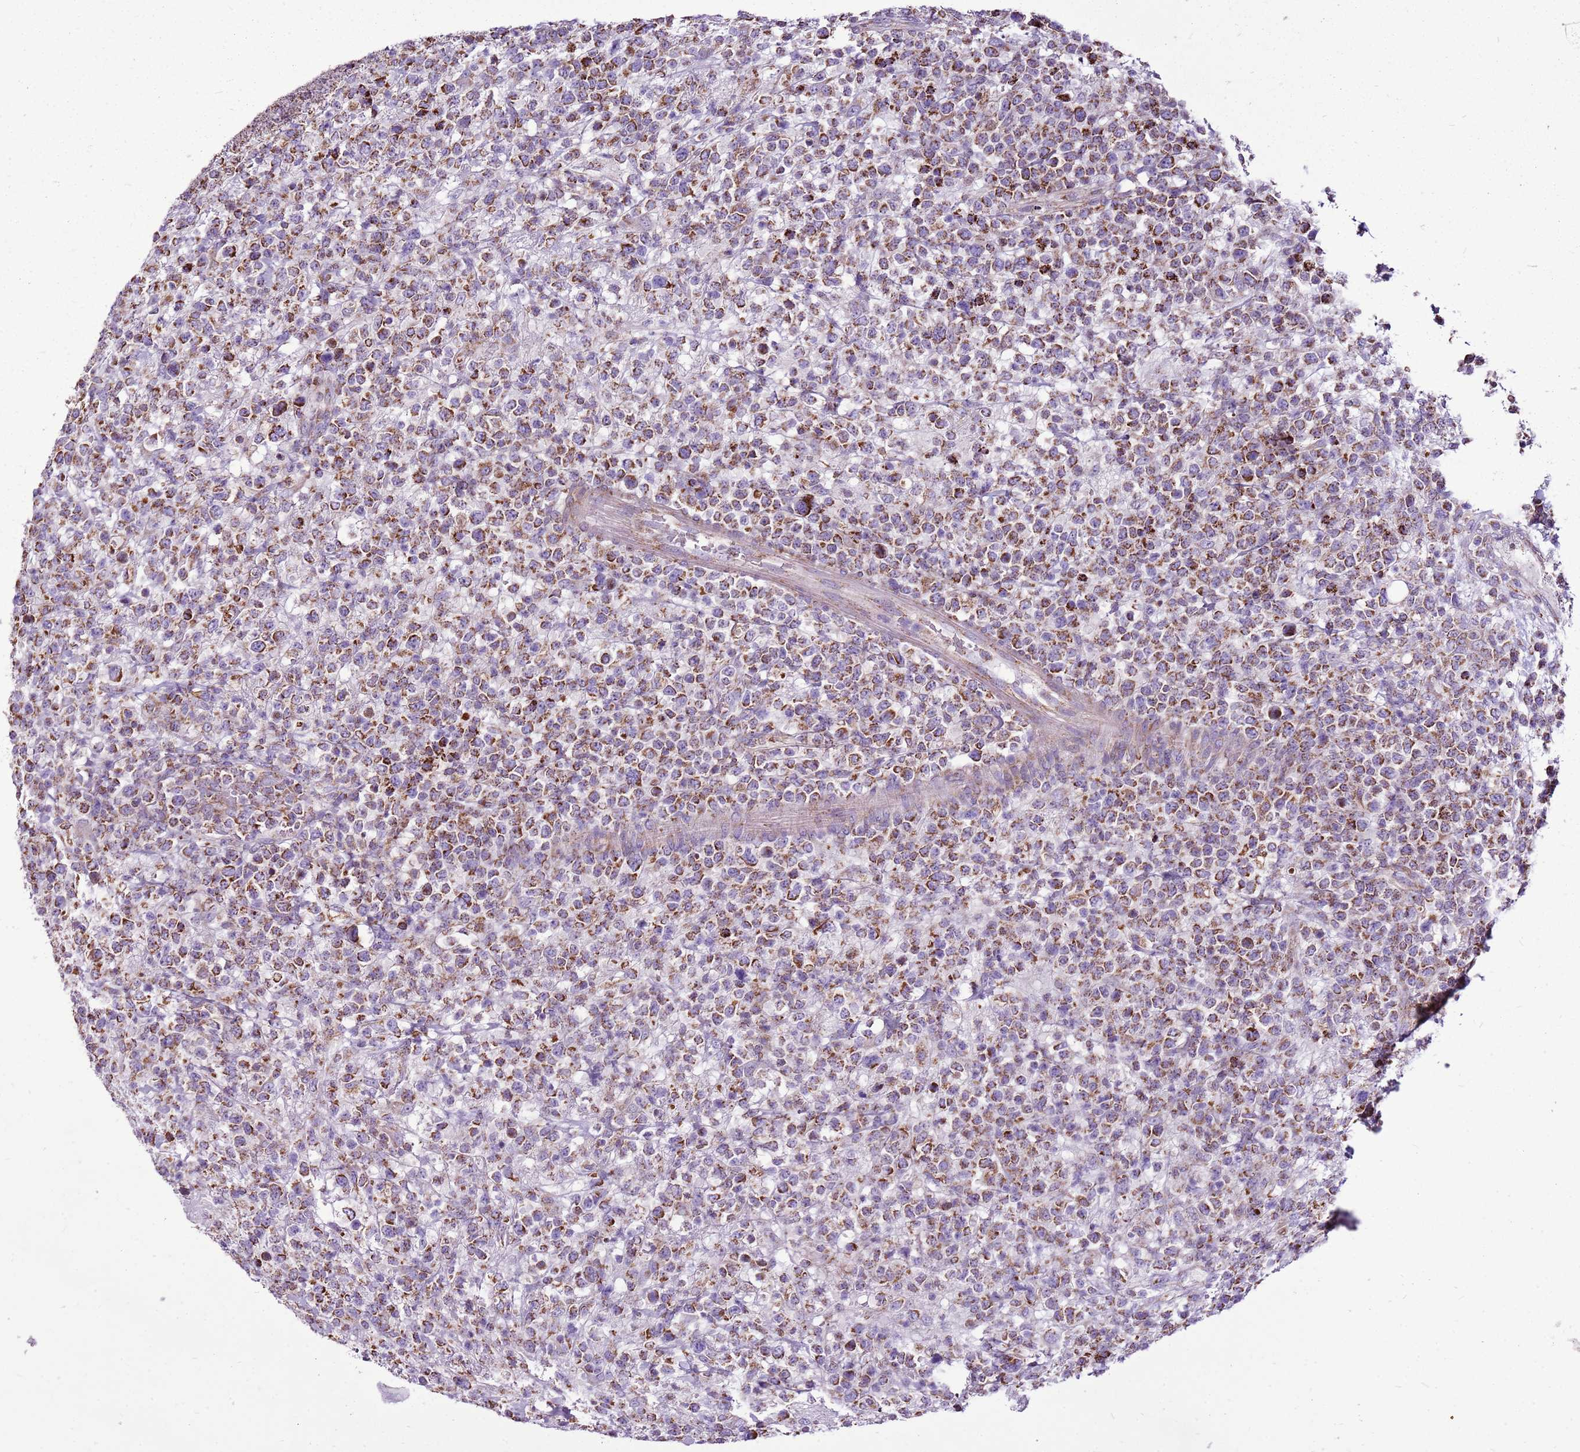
{"staining": {"intensity": "moderate", "quantity": ">75%", "location": "cytoplasmic/membranous"}, "tissue": "lymphoma", "cell_type": "Tumor cells", "image_type": "cancer", "snomed": [{"axis": "morphology", "description": "Malignant lymphoma, non-Hodgkin's type, High grade"}, {"axis": "topography", "description": "Colon"}], "caption": "DAB immunohistochemical staining of human high-grade malignant lymphoma, non-Hodgkin's type shows moderate cytoplasmic/membranous protein positivity in about >75% of tumor cells. (DAB = brown stain, brightfield microscopy at high magnification).", "gene": "GCDH", "patient": {"sex": "female", "age": 53}}